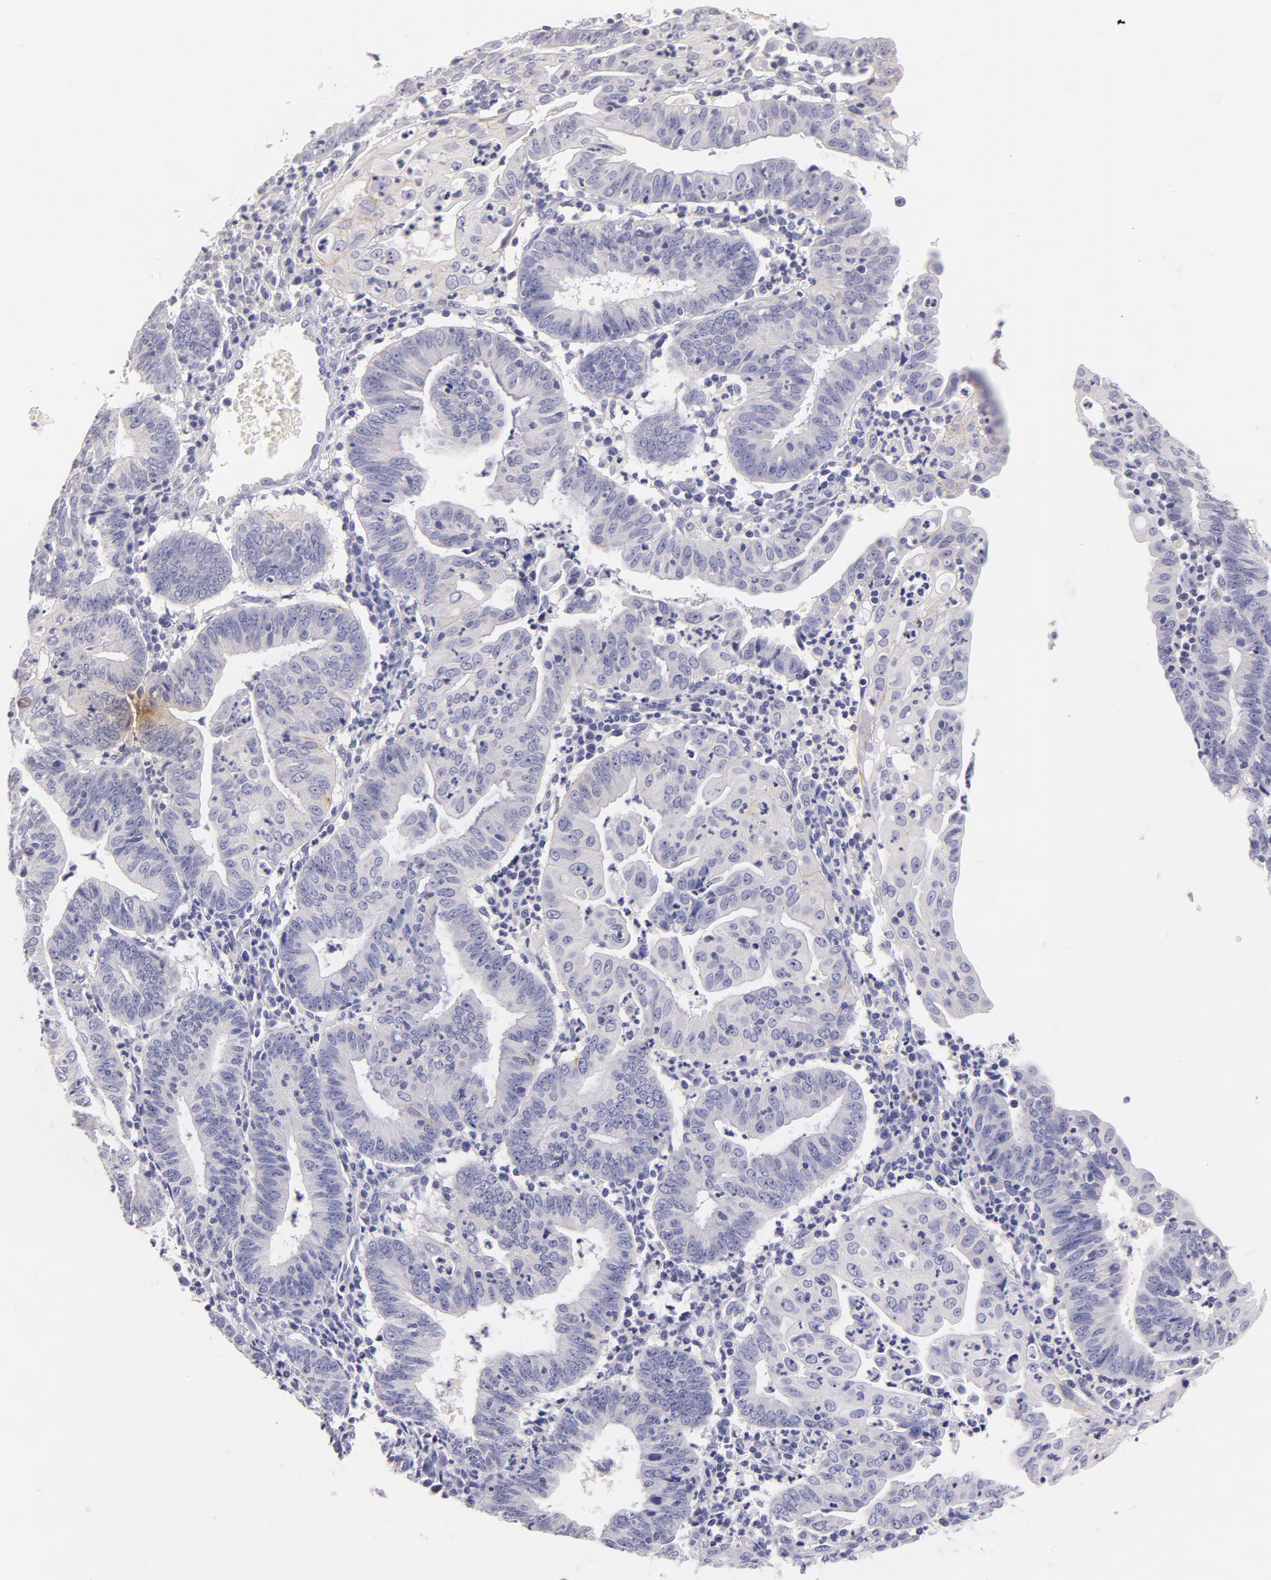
{"staining": {"intensity": "moderate", "quantity": "<25%", "location": "cytoplasmic/membranous"}, "tissue": "endometrial cancer", "cell_type": "Tumor cells", "image_type": "cancer", "snomed": [{"axis": "morphology", "description": "Adenocarcinoma, NOS"}, {"axis": "topography", "description": "Endometrium"}], "caption": "A high-resolution image shows immunohistochemistry staining of endometrial cancer (adenocarcinoma), which shows moderate cytoplasmic/membranous expression in about <25% of tumor cells.", "gene": "CD44", "patient": {"sex": "female", "age": 60}}